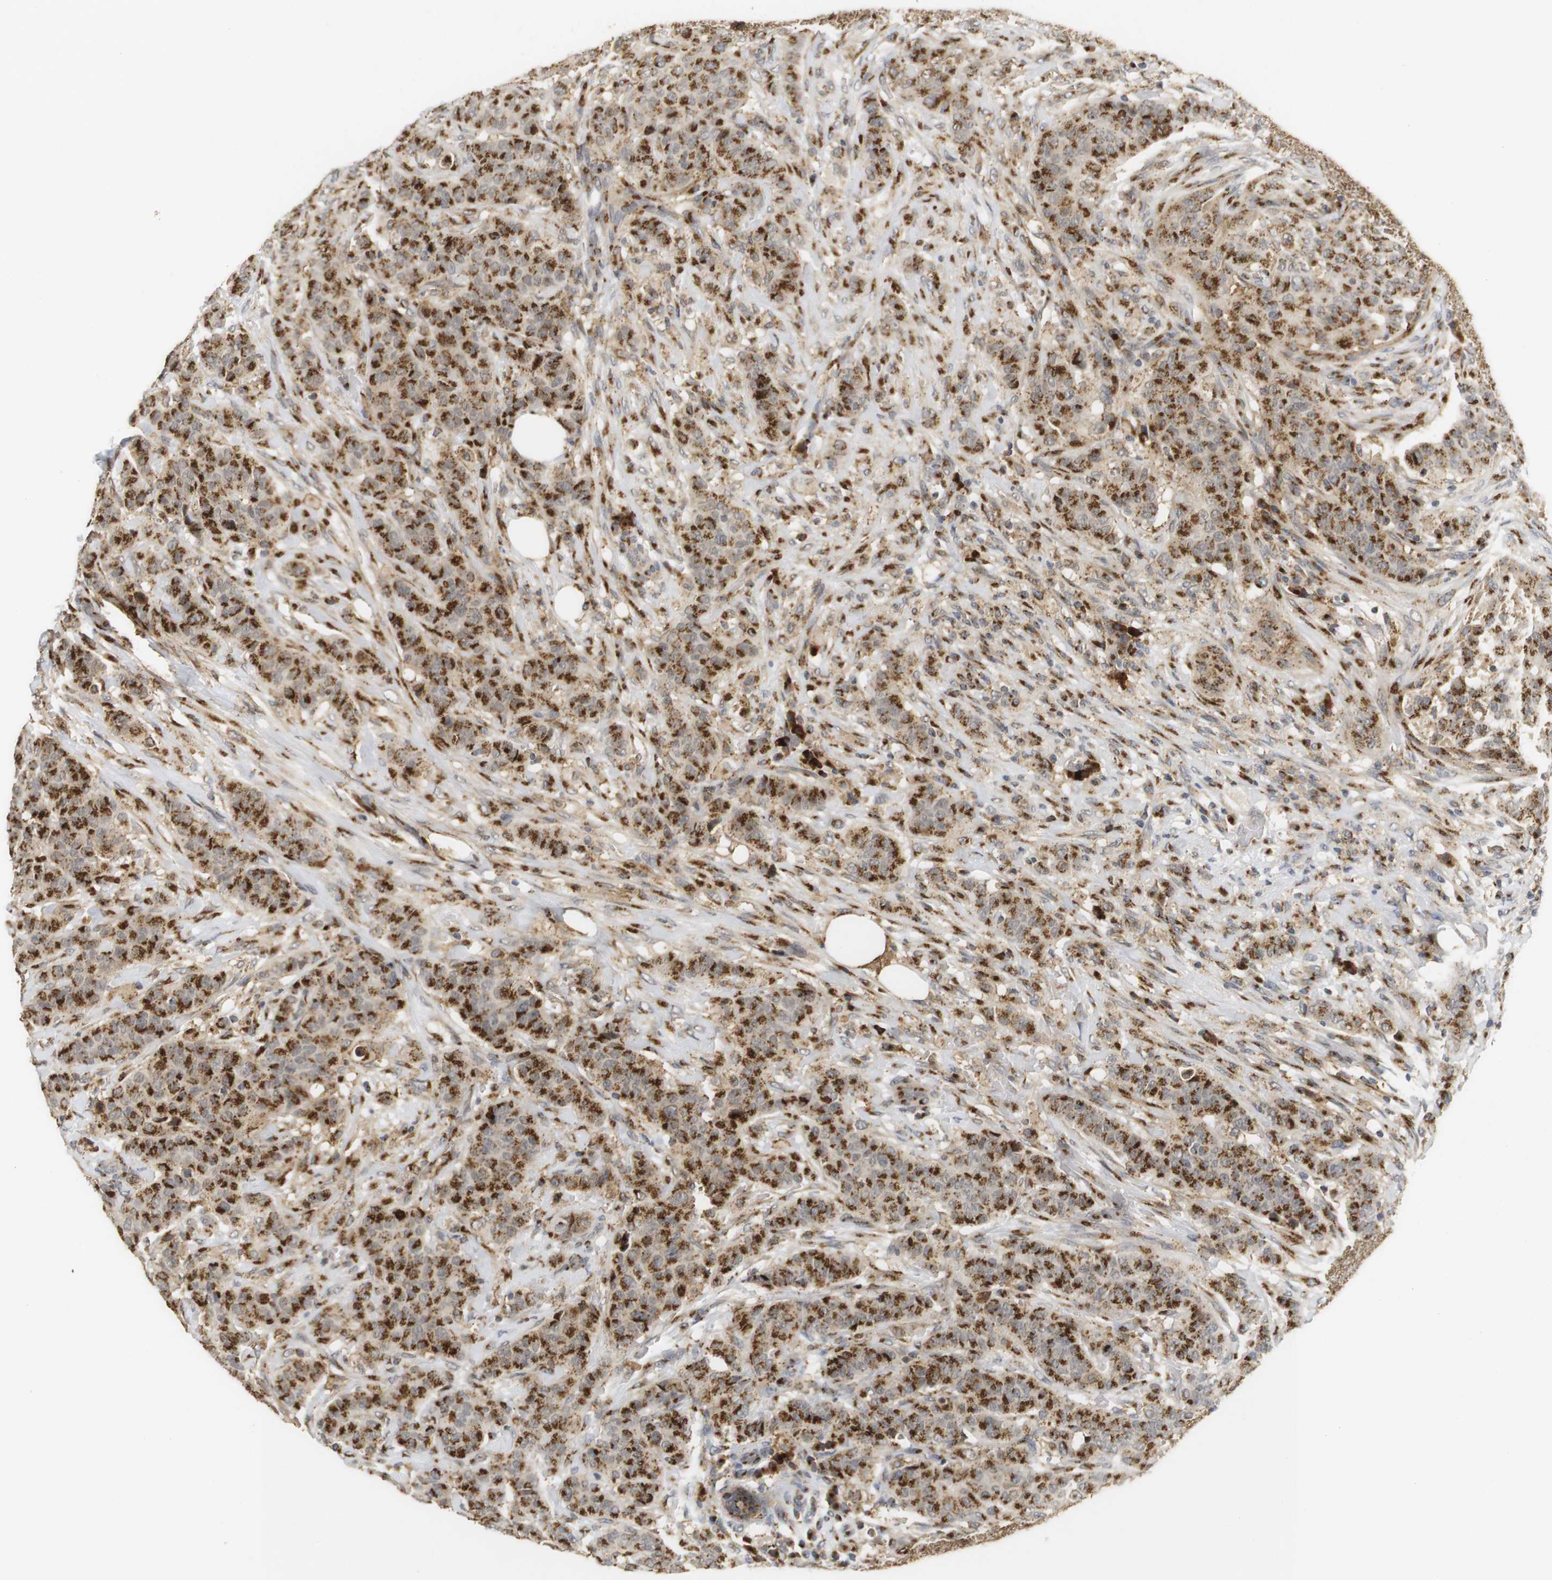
{"staining": {"intensity": "moderate", "quantity": ">75%", "location": "cytoplasmic/membranous"}, "tissue": "breast cancer", "cell_type": "Tumor cells", "image_type": "cancer", "snomed": [{"axis": "morphology", "description": "Normal tissue, NOS"}, {"axis": "morphology", "description": "Duct carcinoma"}, {"axis": "topography", "description": "Breast"}], "caption": "The histopathology image demonstrates staining of invasive ductal carcinoma (breast), revealing moderate cytoplasmic/membranous protein staining (brown color) within tumor cells.", "gene": "ZFPL1", "patient": {"sex": "female", "age": 40}}